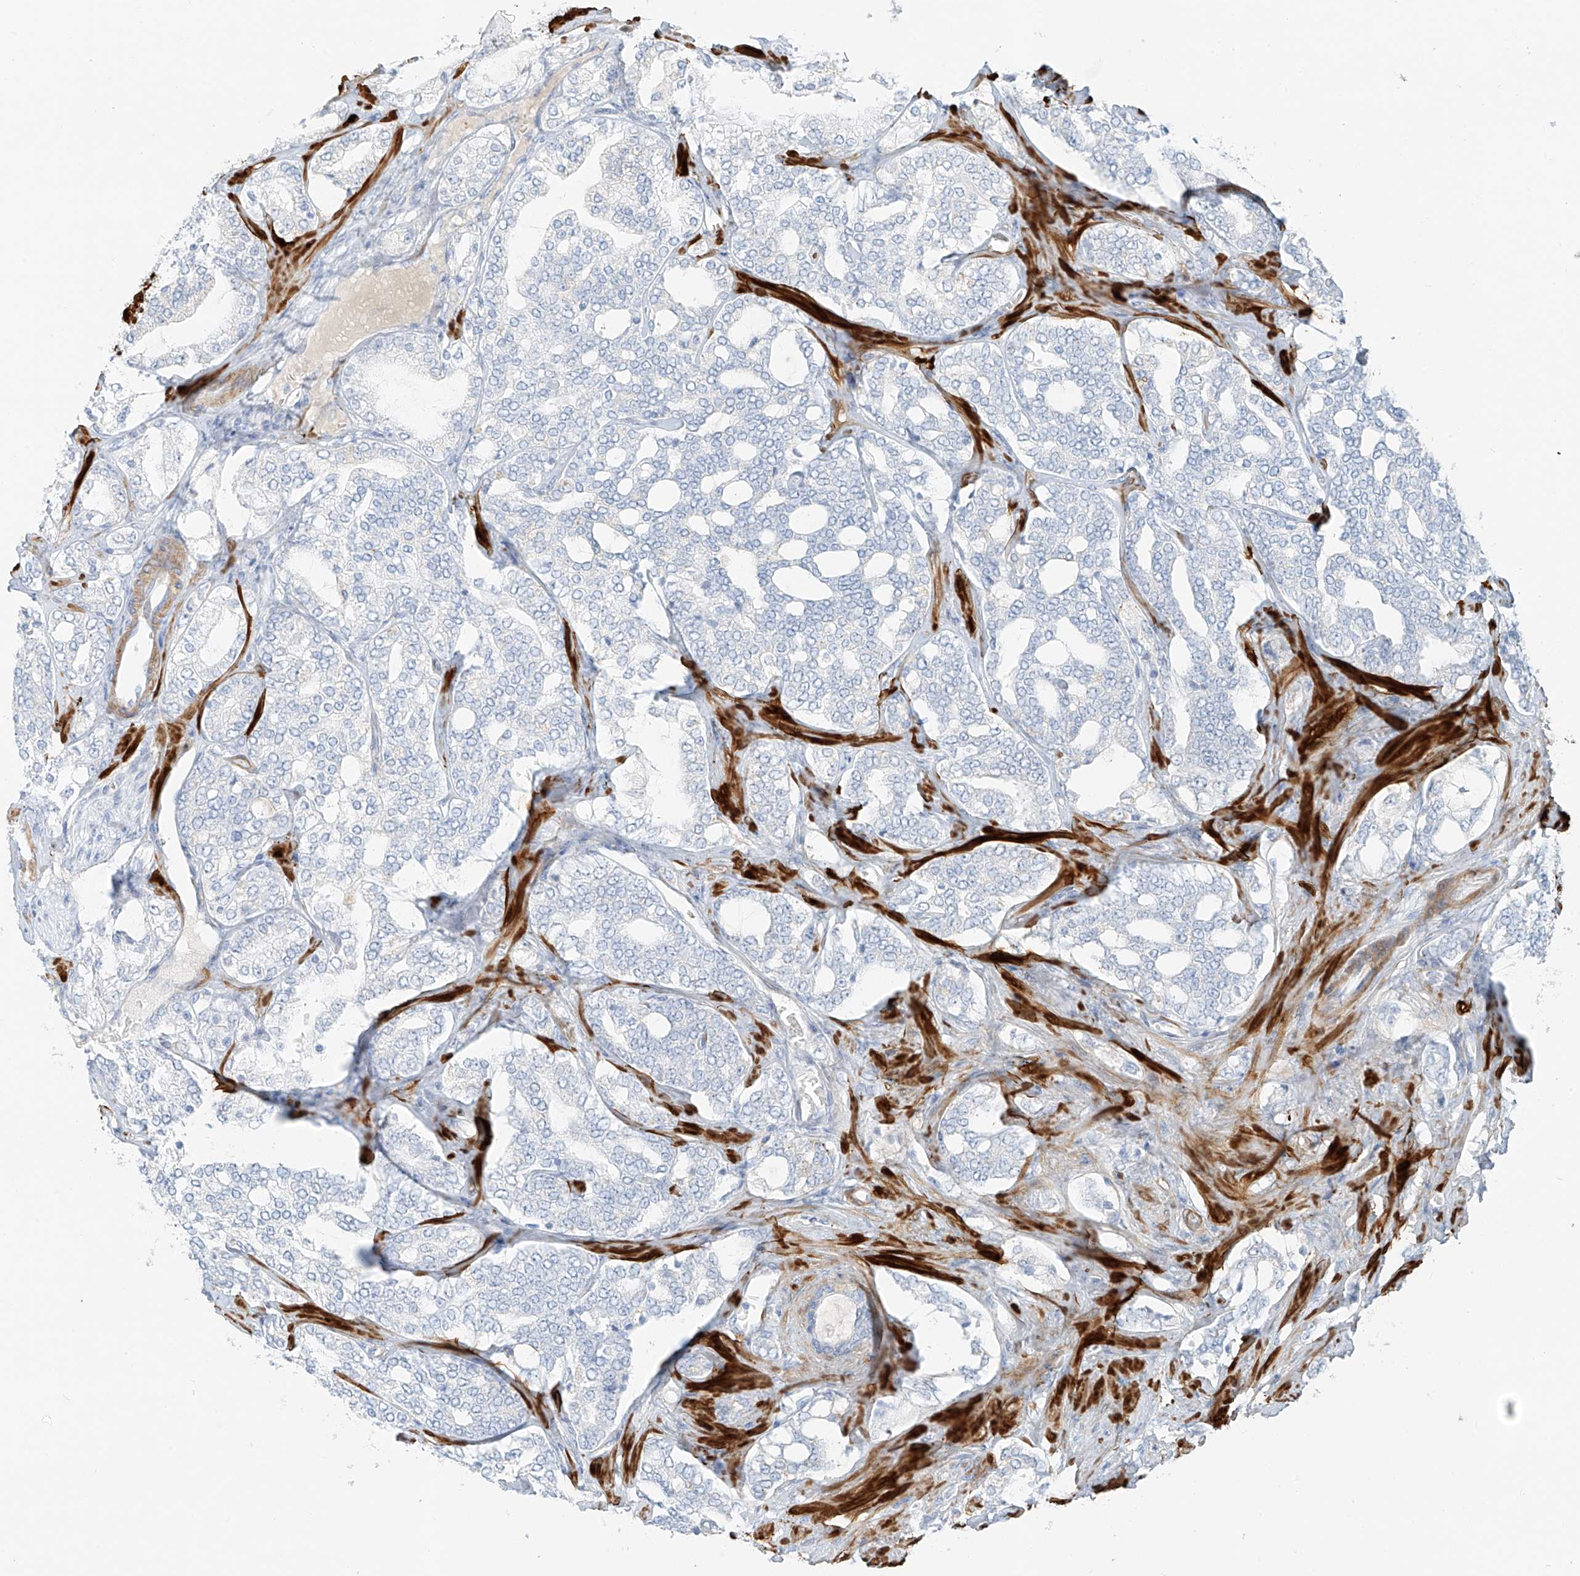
{"staining": {"intensity": "negative", "quantity": "none", "location": "none"}, "tissue": "prostate cancer", "cell_type": "Tumor cells", "image_type": "cancer", "snomed": [{"axis": "morphology", "description": "Adenocarcinoma, High grade"}, {"axis": "topography", "description": "Prostate"}], "caption": "Protein analysis of high-grade adenocarcinoma (prostate) exhibits no significant positivity in tumor cells.", "gene": "SMCP", "patient": {"sex": "male", "age": 64}}